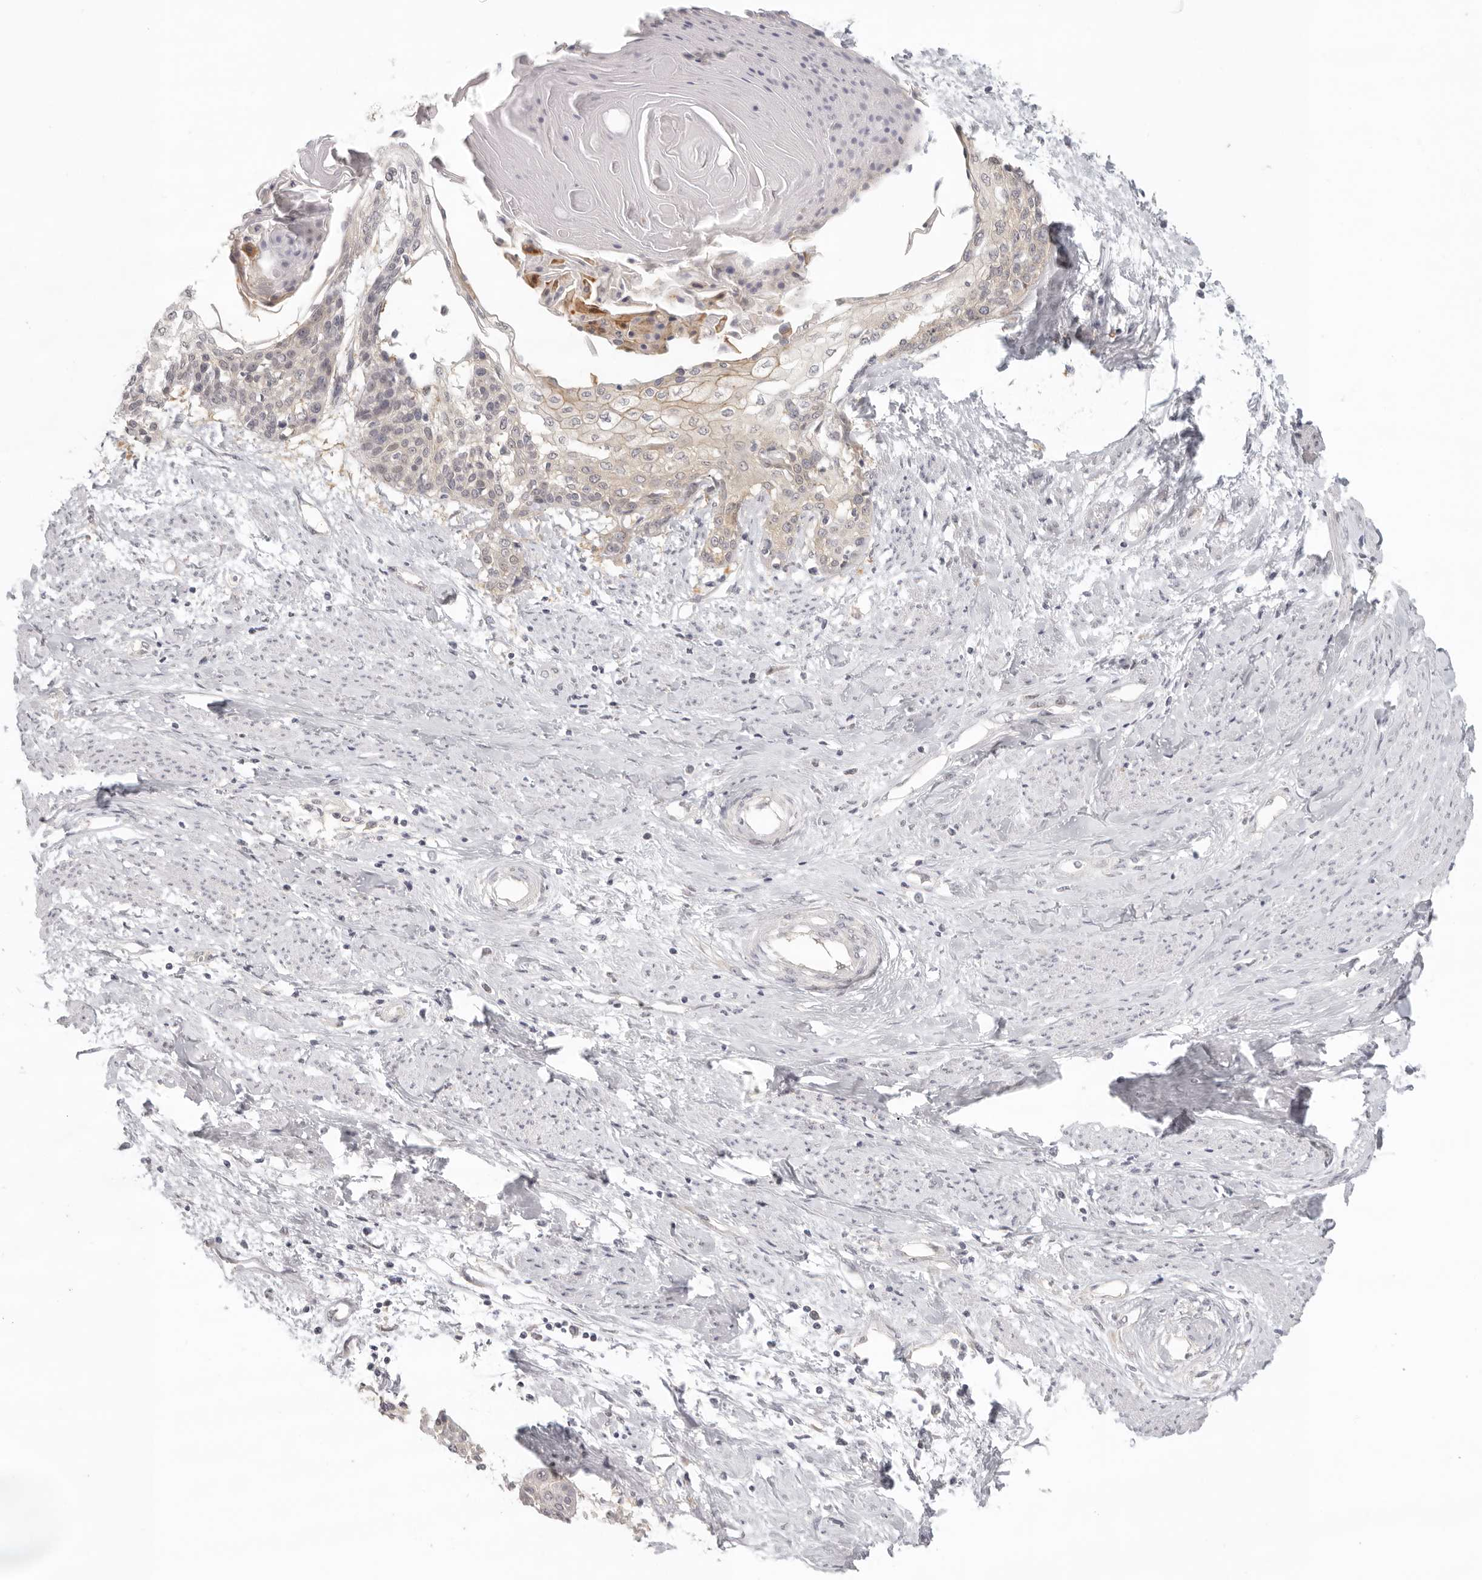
{"staining": {"intensity": "weak", "quantity": "<25%", "location": "cytoplasmic/membranous"}, "tissue": "cervical cancer", "cell_type": "Tumor cells", "image_type": "cancer", "snomed": [{"axis": "morphology", "description": "Squamous cell carcinoma, NOS"}, {"axis": "topography", "description": "Cervix"}], "caption": "An immunohistochemistry image of cervical cancer is shown. There is no staining in tumor cells of cervical cancer. (Brightfield microscopy of DAB immunohistochemistry (IHC) at high magnification).", "gene": "AHDC1", "patient": {"sex": "female", "age": 57}}